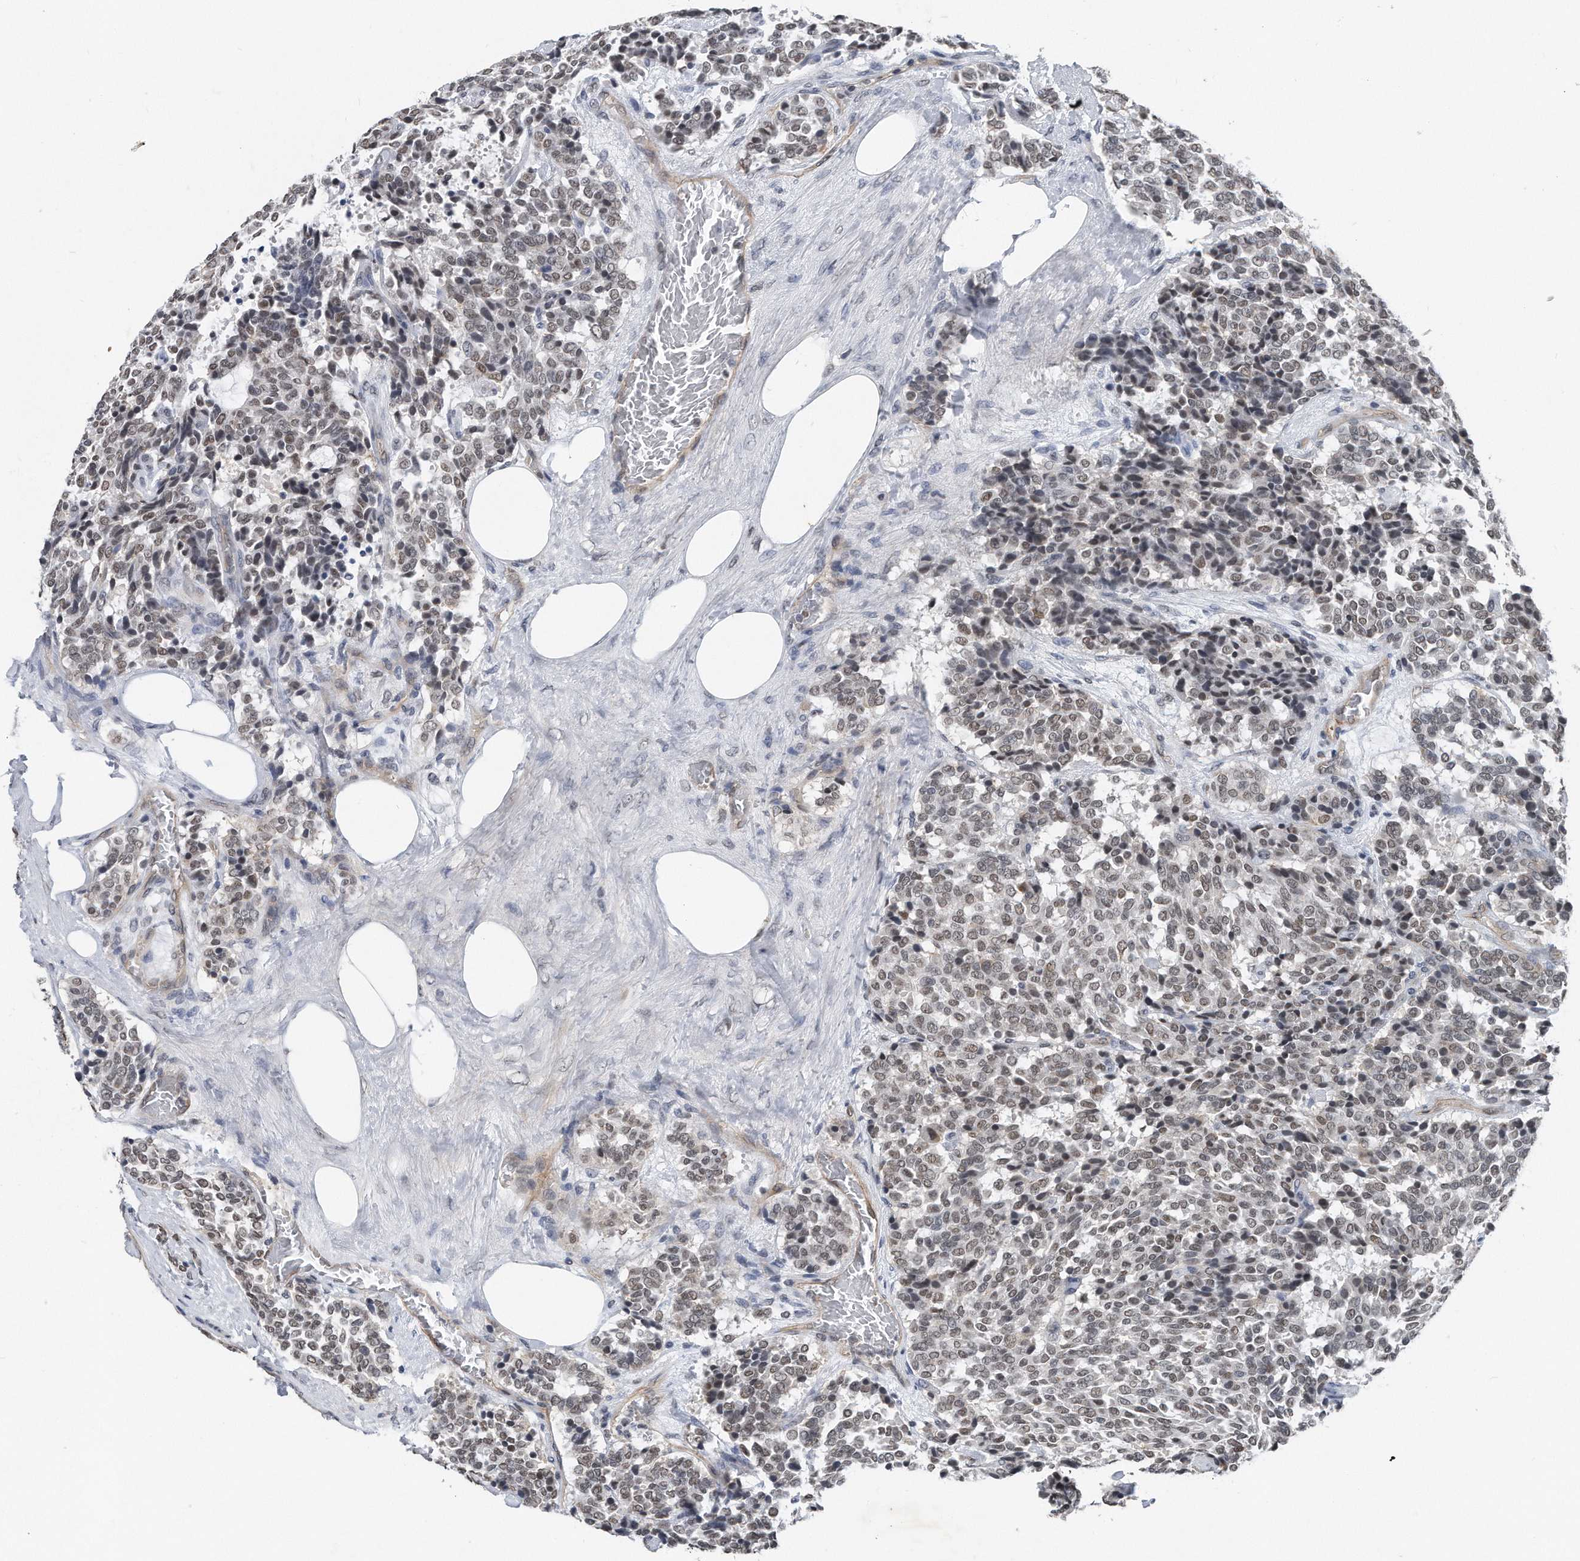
{"staining": {"intensity": "moderate", "quantity": ">75%", "location": "nuclear"}, "tissue": "carcinoid", "cell_type": "Tumor cells", "image_type": "cancer", "snomed": [{"axis": "morphology", "description": "Carcinoid, malignant, NOS"}, {"axis": "topography", "description": "Pancreas"}], "caption": "A micrograph showing moderate nuclear positivity in about >75% of tumor cells in malignant carcinoid, as visualized by brown immunohistochemical staining.", "gene": "TP53INP1", "patient": {"sex": "female", "age": 54}}